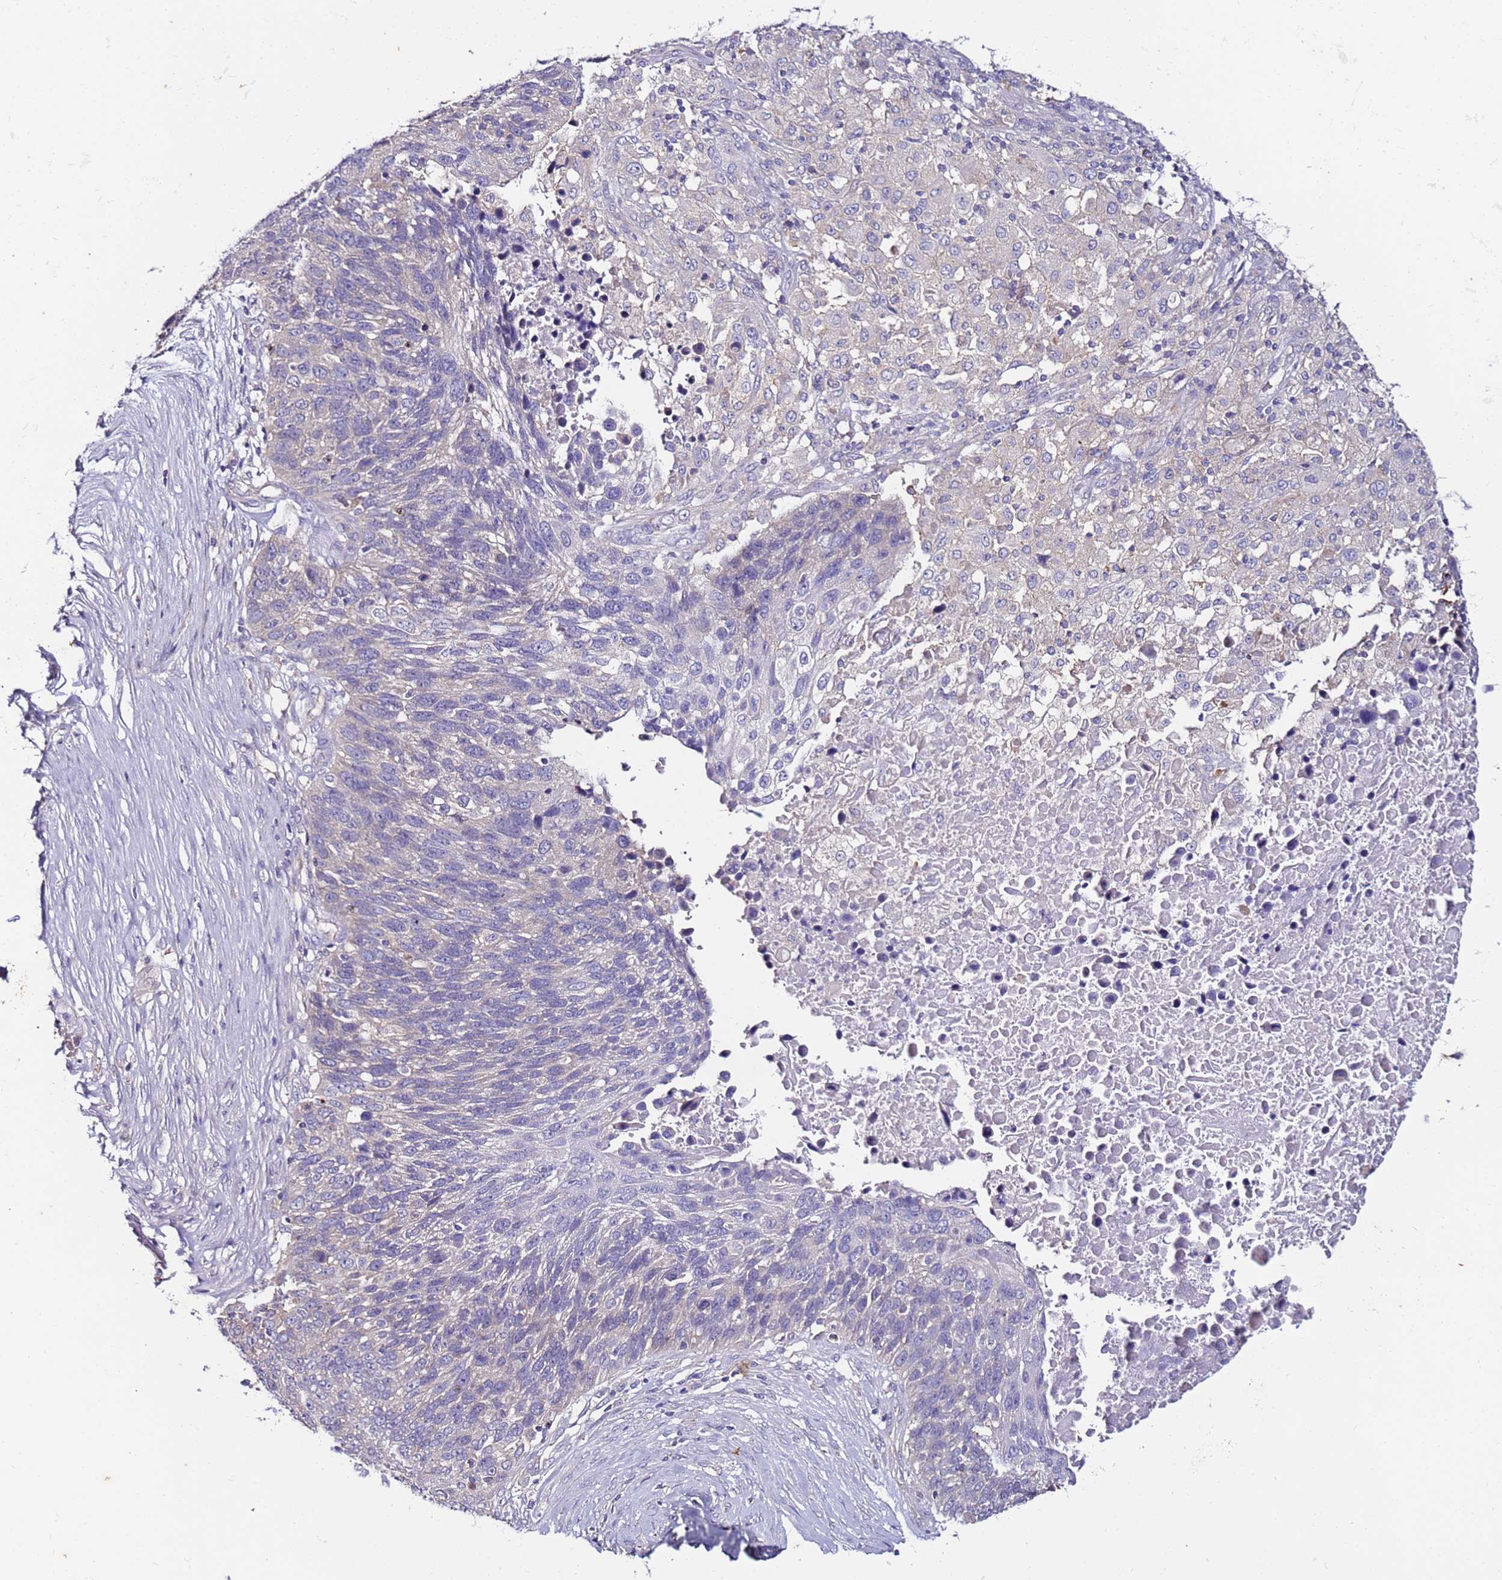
{"staining": {"intensity": "negative", "quantity": "none", "location": "none"}, "tissue": "lung cancer", "cell_type": "Tumor cells", "image_type": "cancer", "snomed": [{"axis": "morphology", "description": "Normal tissue, NOS"}, {"axis": "morphology", "description": "Squamous cell carcinoma, NOS"}, {"axis": "topography", "description": "Lymph node"}, {"axis": "topography", "description": "Lung"}], "caption": "There is no significant expression in tumor cells of lung cancer (squamous cell carcinoma).", "gene": "SRRM5", "patient": {"sex": "male", "age": 66}}